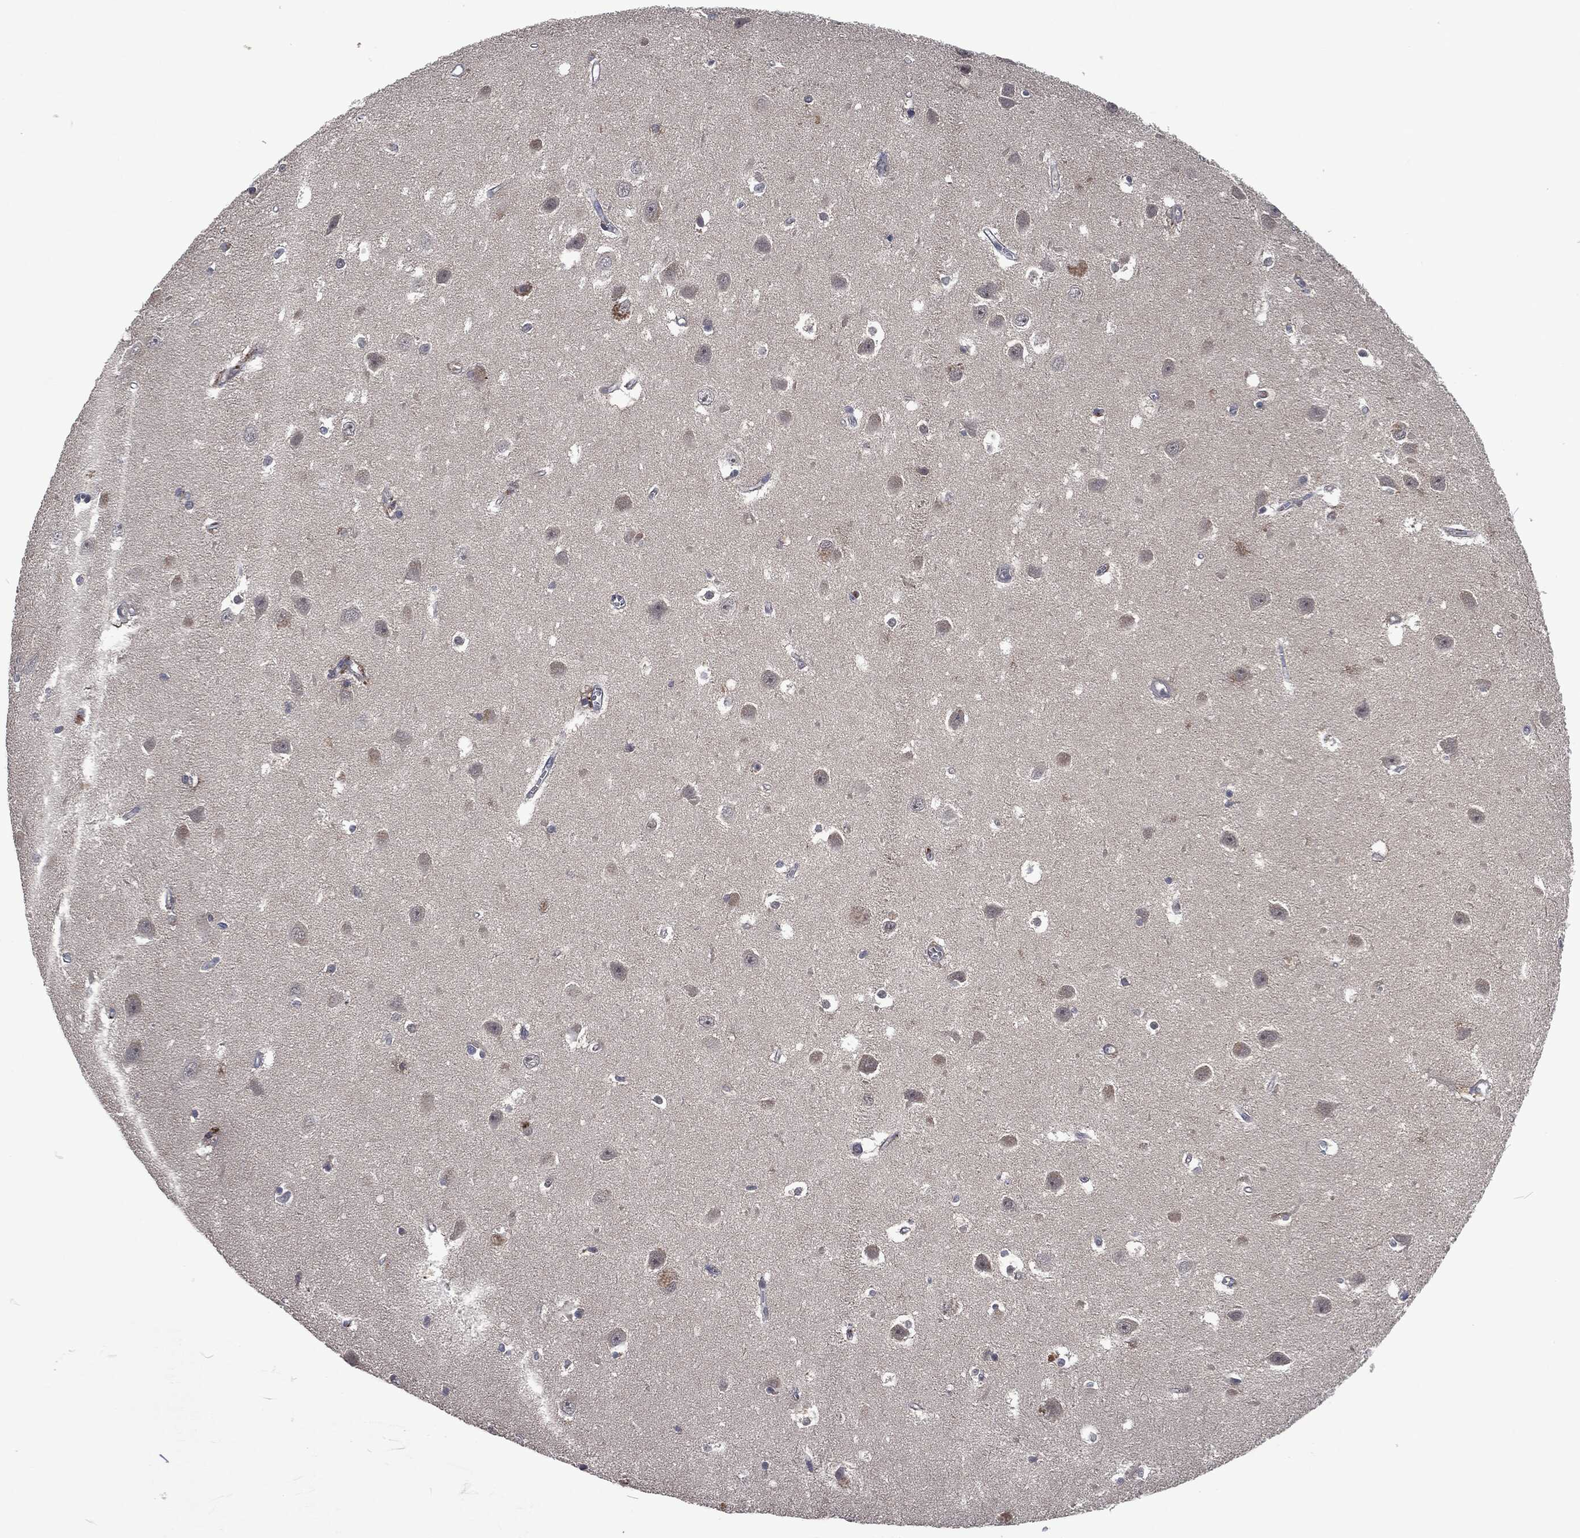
{"staining": {"intensity": "negative", "quantity": "none", "location": "none"}, "tissue": "hippocampus", "cell_type": "Glial cells", "image_type": "normal", "snomed": [{"axis": "morphology", "description": "Normal tissue, NOS"}, {"axis": "topography", "description": "Hippocampus"}], "caption": "Immunohistochemistry histopathology image of benign human hippocampus stained for a protein (brown), which reveals no expression in glial cells. The staining was performed using DAB (3,3'-diaminobenzidine) to visualize the protein expression in brown, while the nuclei were stained in blue with hematoxylin (Magnification: 20x).", "gene": "EGFR", "patient": {"sex": "female", "age": 64}}